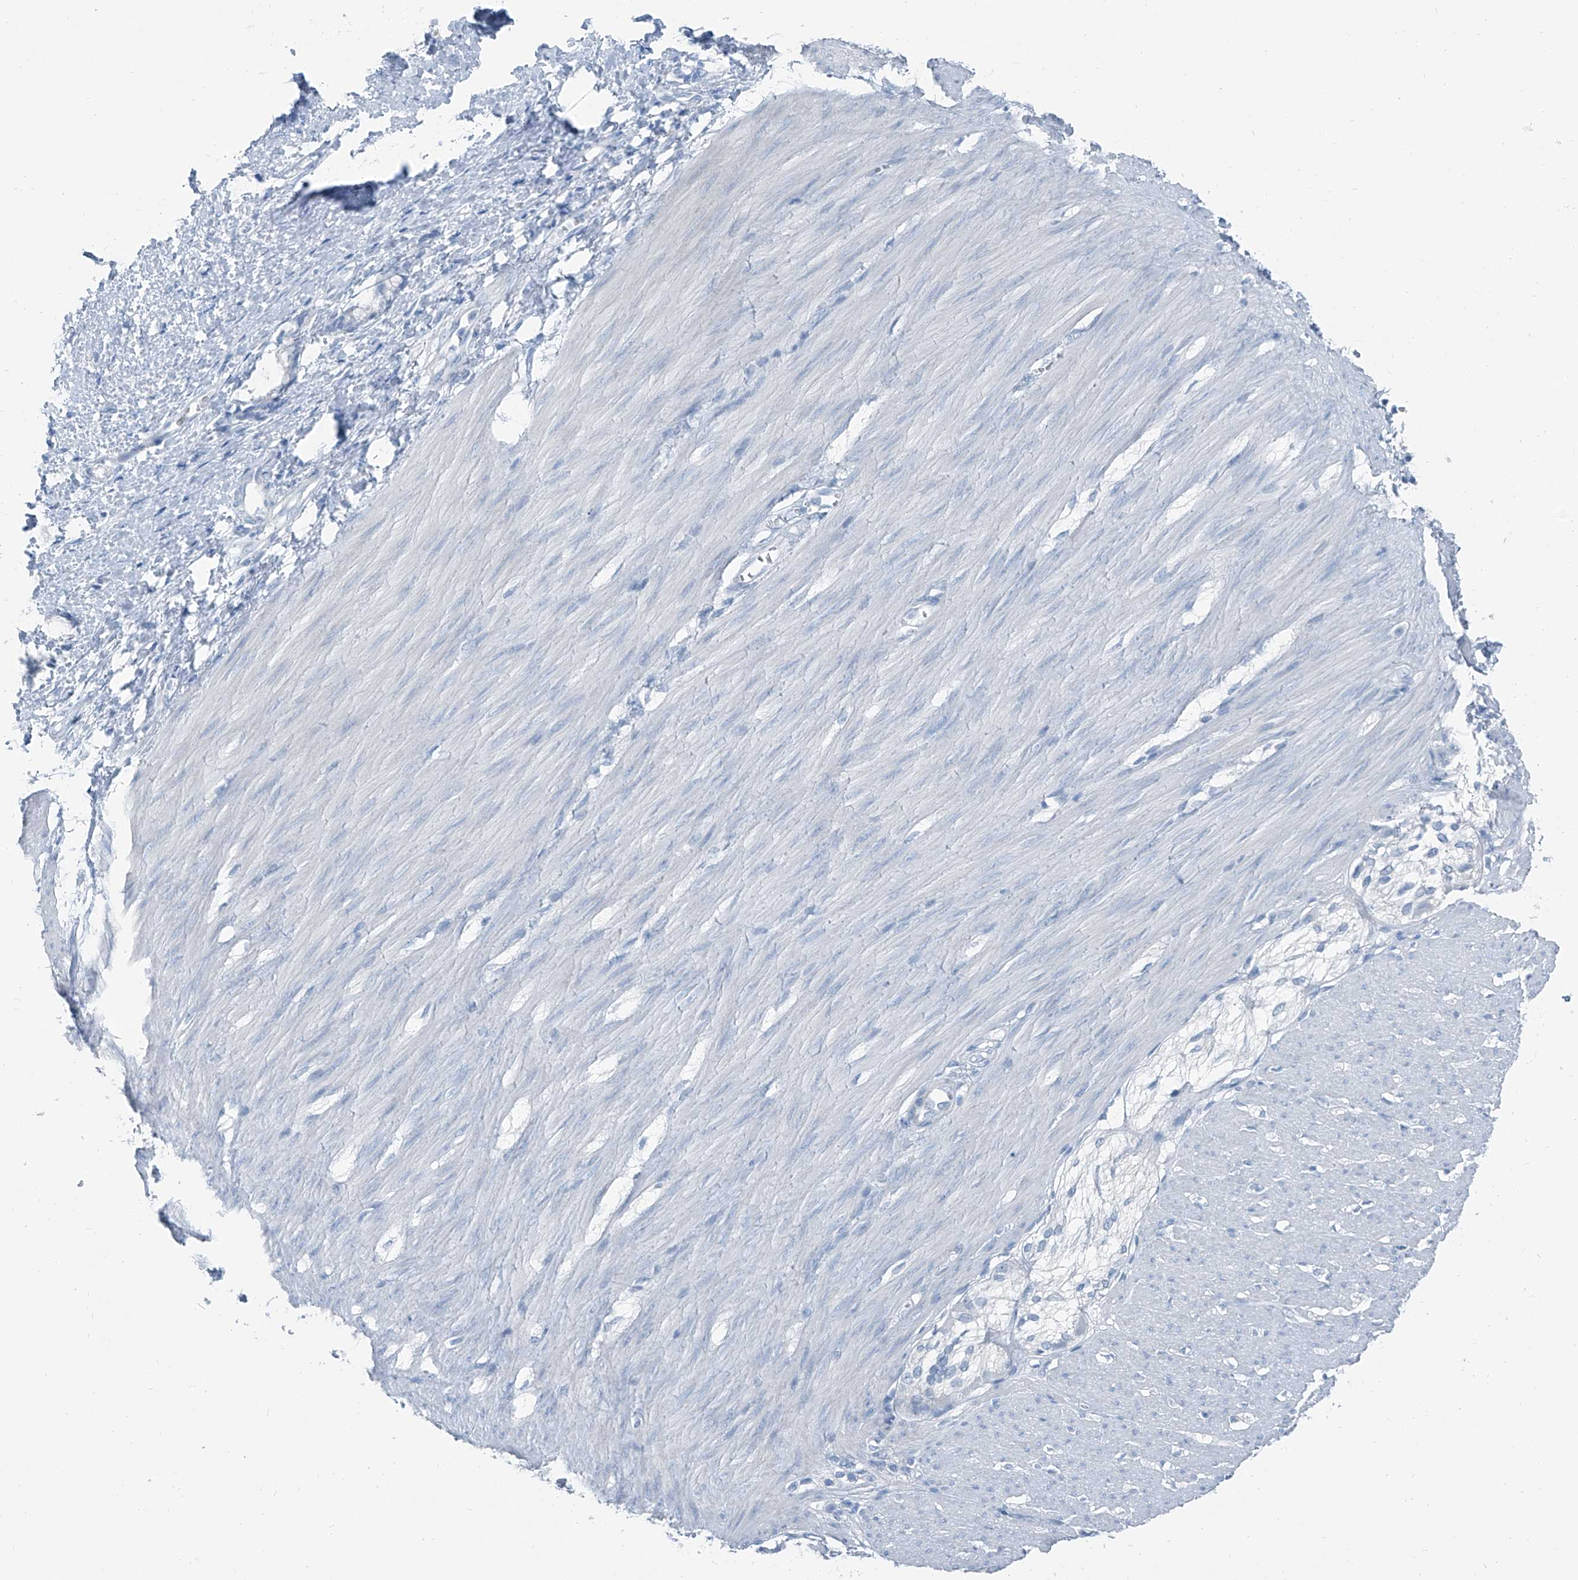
{"staining": {"intensity": "negative", "quantity": "none", "location": "none"}, "tissue": "smooth muscle", "cell_type": "Smooth muscle cells", "image_type": "normal", "snomed": [{"axis": "morphology", "description": "Normal tissue, NOS"}, {"axis": "morphology", "description": "Adenocarcinoma, NOS"}, {"axis": "topography", "description": "Colon"}, {"axis": "topography", "description": "Peripheral nerve tissue"}], "caption": "IHC photomicrograph of normal smooth muscle: smooth muscle stained with DAB (3,3'-diaminobenzidine) shows no significant protein expression in smooth muscle cells. The staining was performed using DAB to visualize the protein expression in brown, while the nuclei were stained in blue with hematoxylin (Magnification: 20x).", "gene": "RGN", "patient": {"sex": "male", "age": 14}}